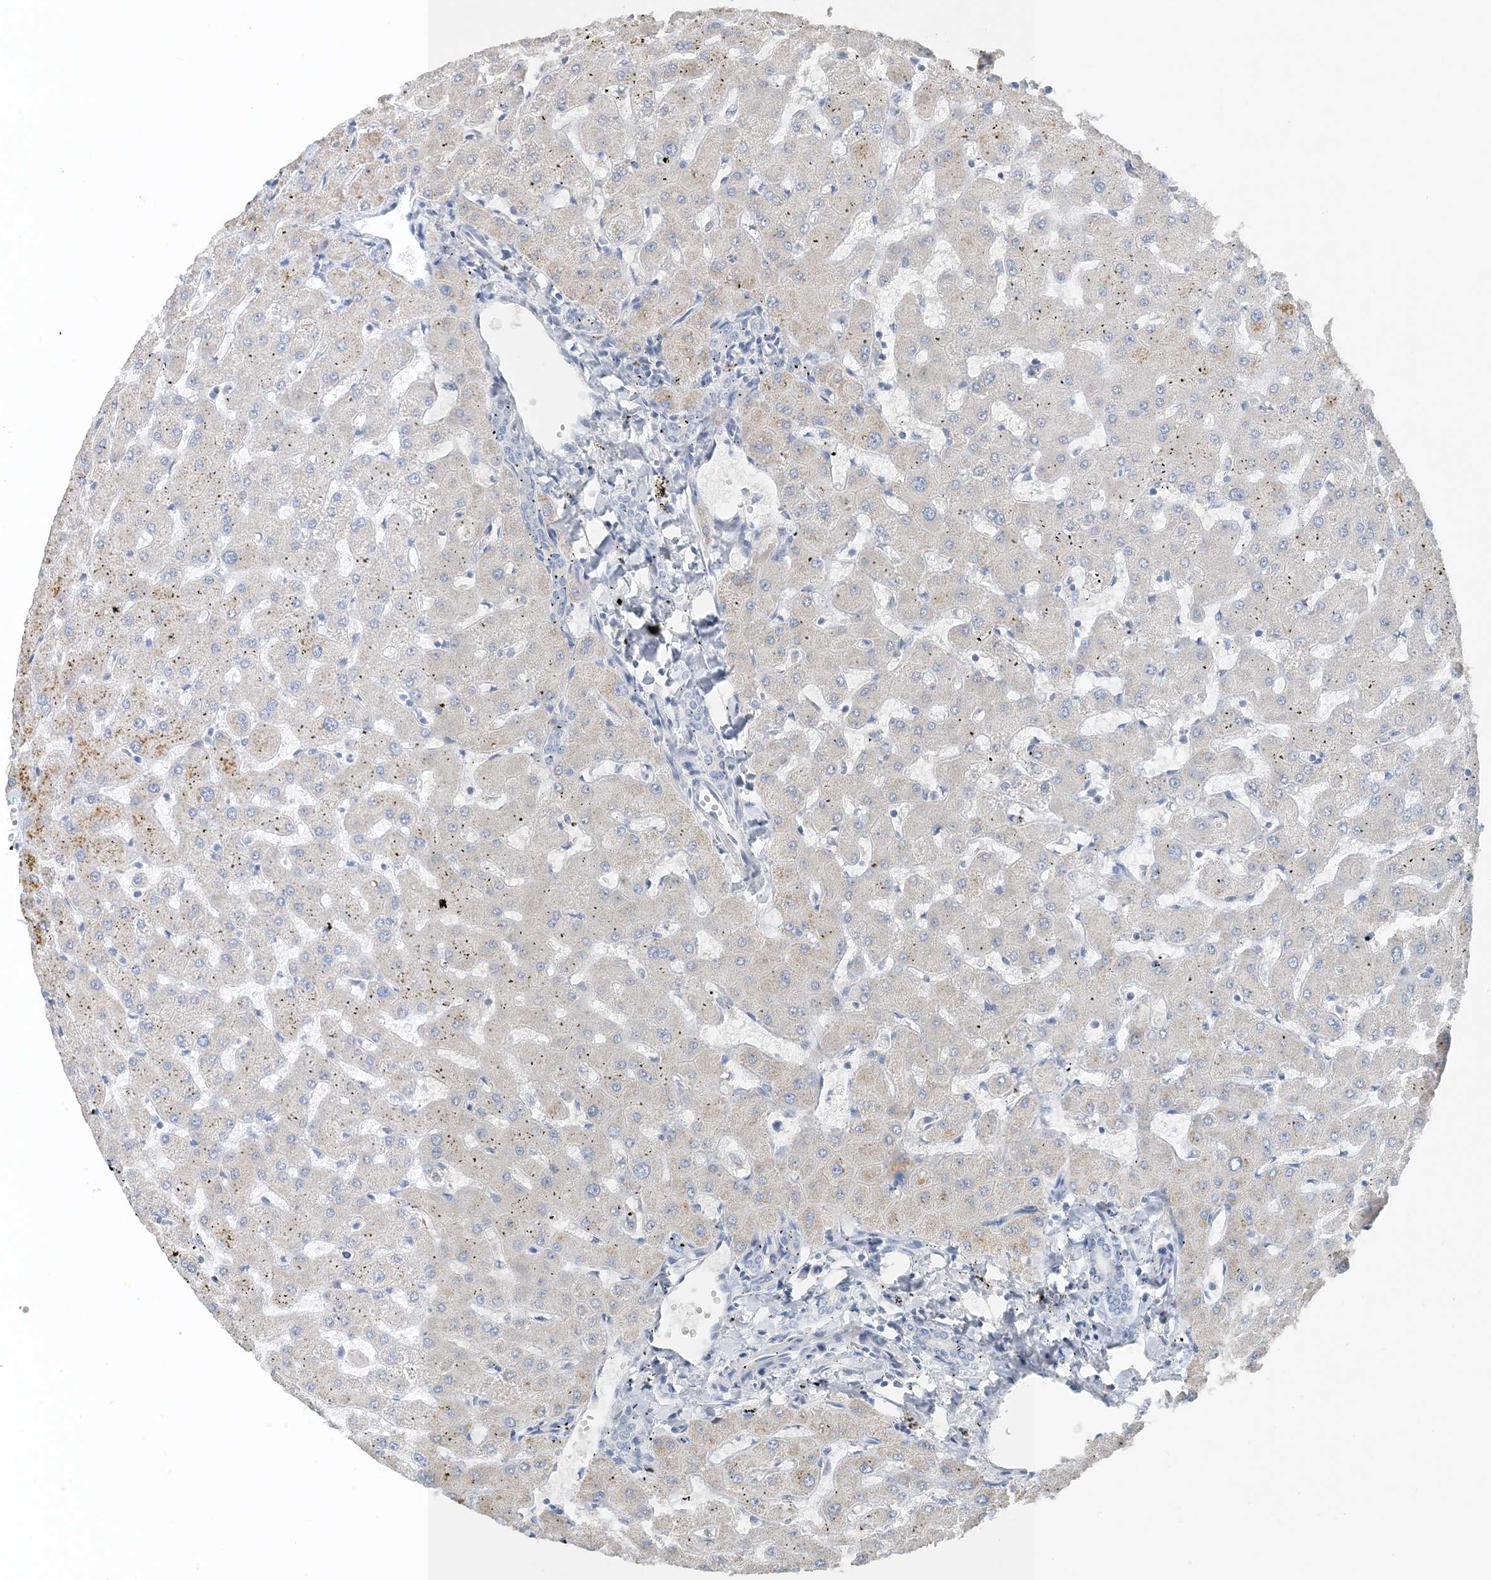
{"staining": {"intensity": "negative", "quantity": "none", "location": "none"}, "tissue": "liver", "cell_type": "Cholangiocytes", "image_type": "normal", "snomed": [{"axis": "morphology", "description": "Normal tissue, NOS"}, {"axis": "topography", "description": "Liver"}], "caption": "Immunohistochemical staining of unremarkable human liver exhibits no significant expression in cholangiocytes.", "gene": "CTRL", "patient": {"sex": "female", "age": 63}}